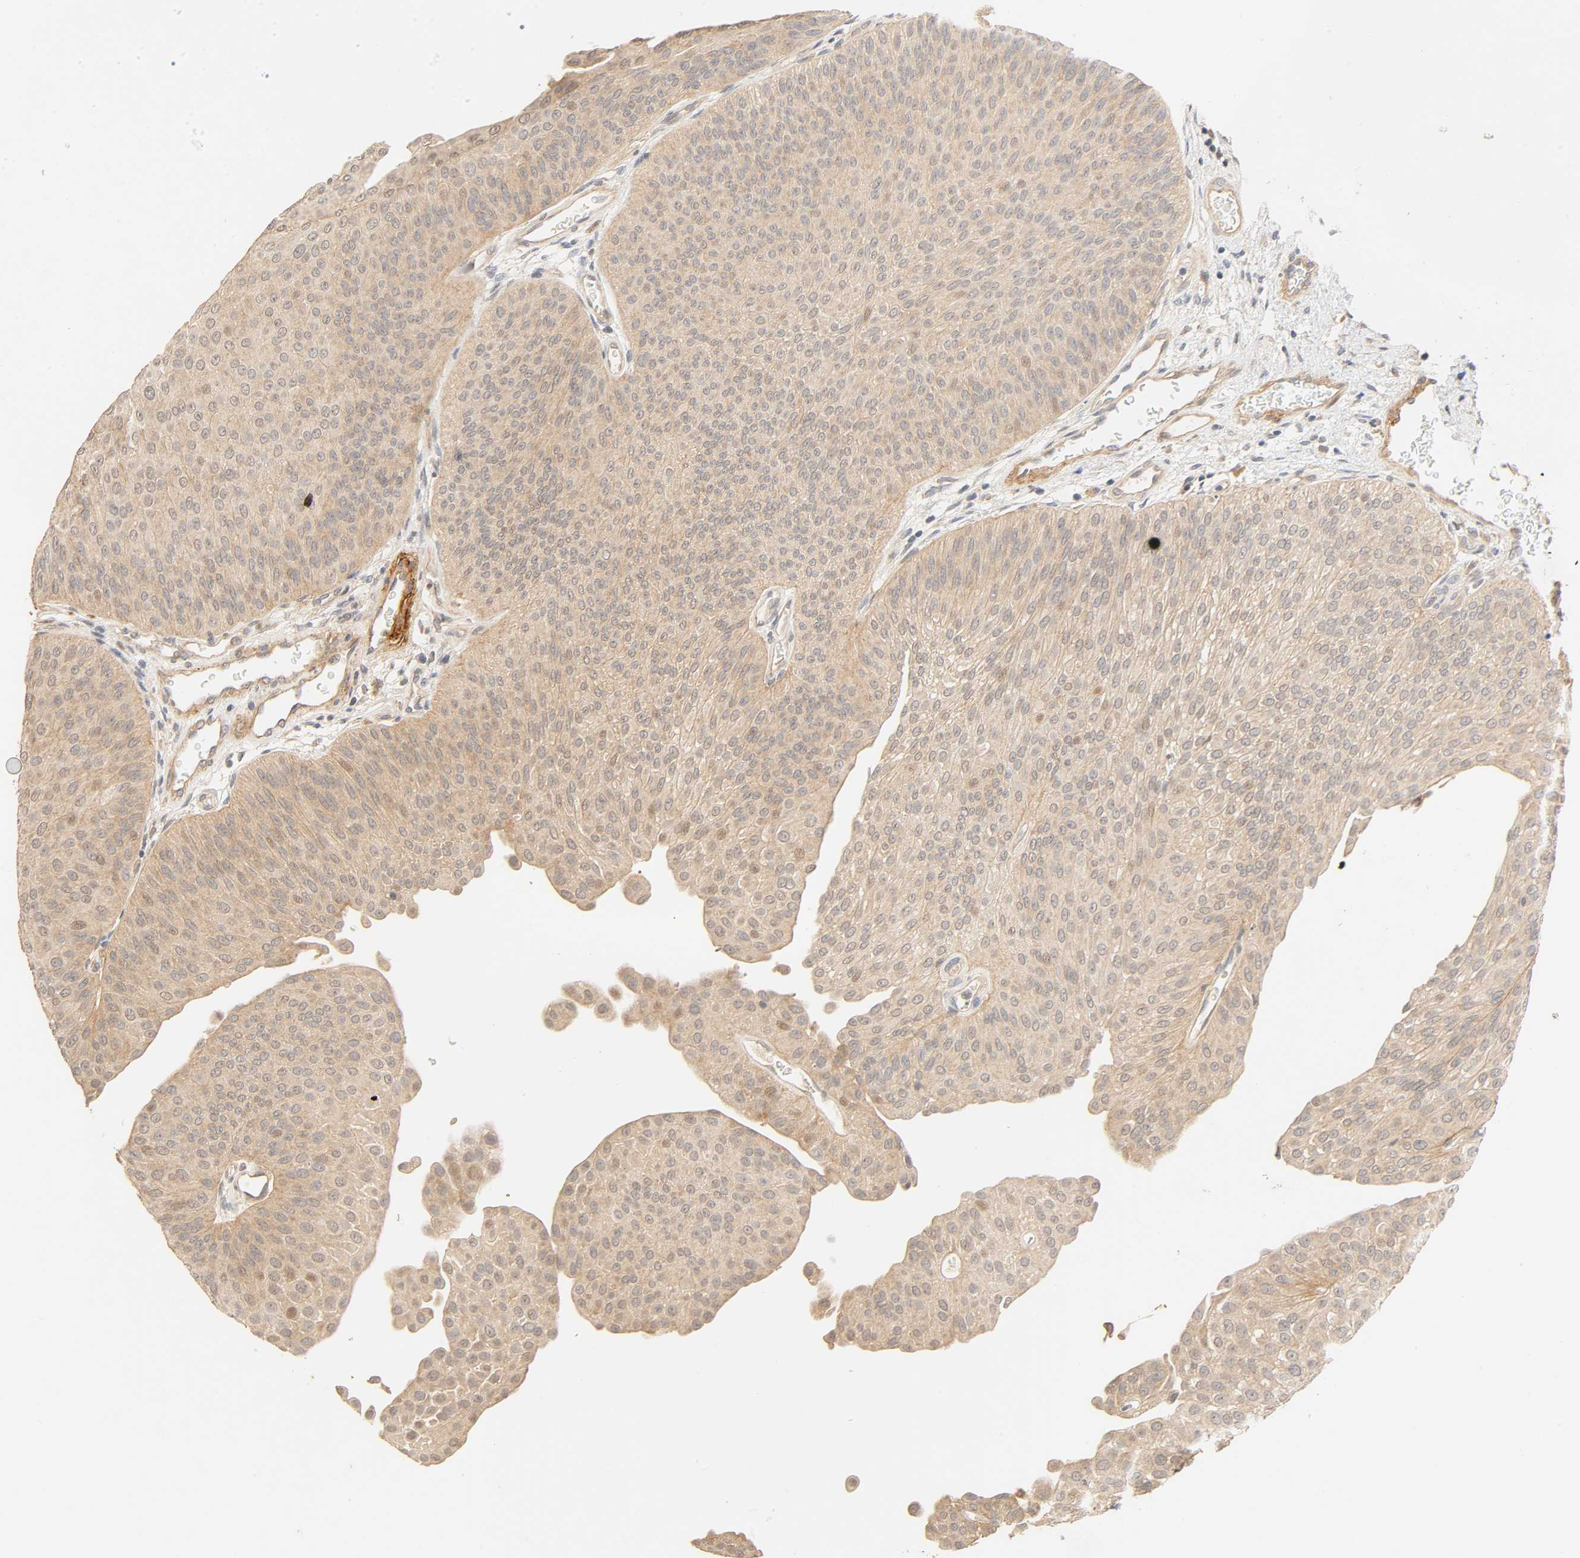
{"staining": {"intensity": "weak", "quantity": ">75%", "location": "cytoplasmic/membranous"}, "tissue": "urothelial cancer", "cell_type": "Tumor cells", "image_type": "cancer", "snomed": [{"axis": "morphology", "description": "Urothelial carcinoma, Low grade"}, {"axis": "topography", "description": "Urinary bladder"}], "caption": "The micrograph reveals immunohistochemical staining of urothelial cancer. There is weak cytoplasmic/membranous positivity is seen in about >75% of tumor cells. (Brightfield microscopy of DAB IHC at high magnification).", "gene": "CACNA1G", "patient": {"sex": "female", "age": 60}}